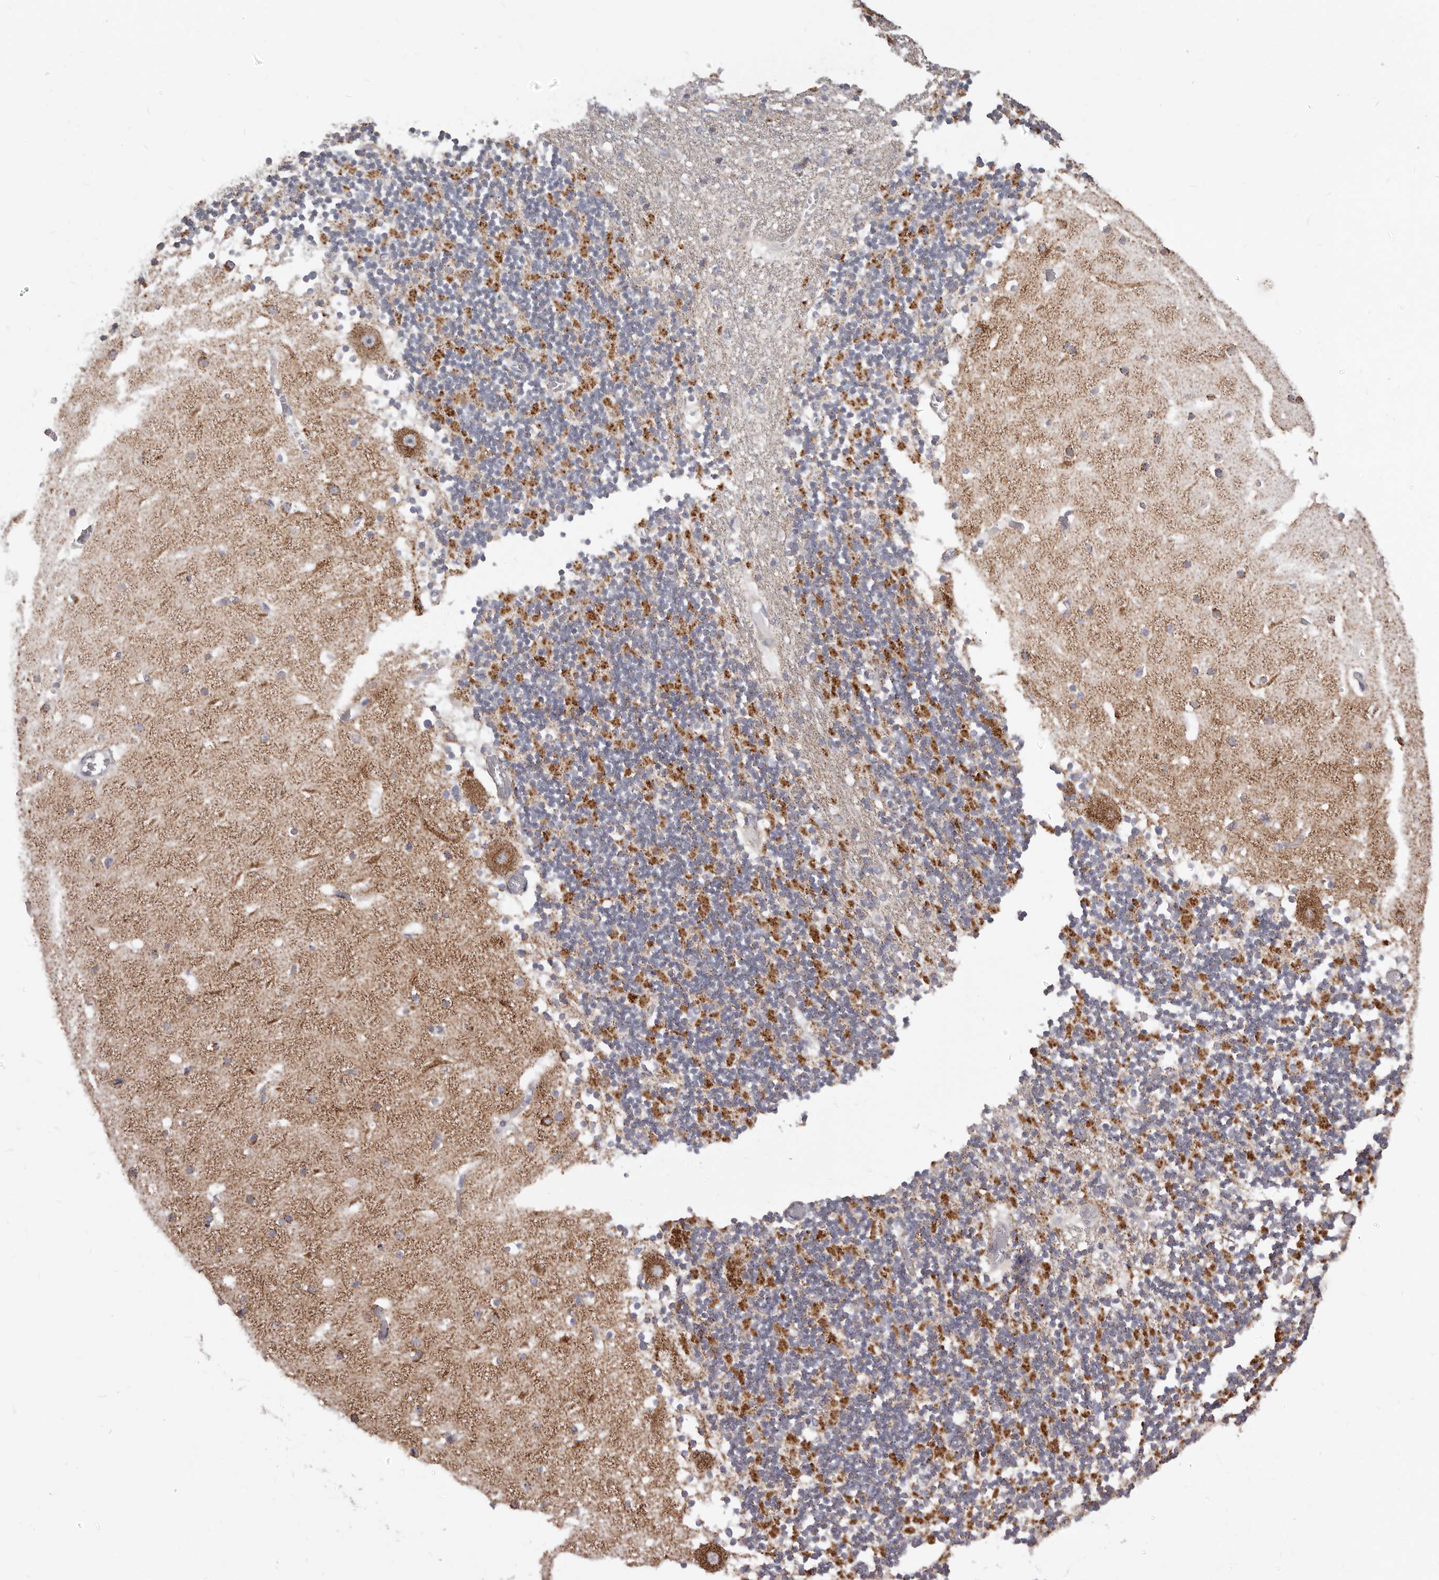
{"staining": {"intensity": "moderate", "quantity": ">75%", "location": "cytoplasmic/membranous"}, "tissue": "cerebellum", "cell_type": "Cells in granular layer", "image_type": "normal", "snomed": [{"axis": "morphology", "description": "Normal tissue, NOS"}, {"axis": "topography", "description": "Cerebellum"}], "caption": "Cells in granular layer display medium levels of moderate cytoplasmic/membranous expression in about >75% of cells in normal human cerebellum. Immunohistochemistry stains the protein in brown and the nuclei are stained blue.", "gene": "PRMT2", "patient": {"sex": "female", "age": 28}}